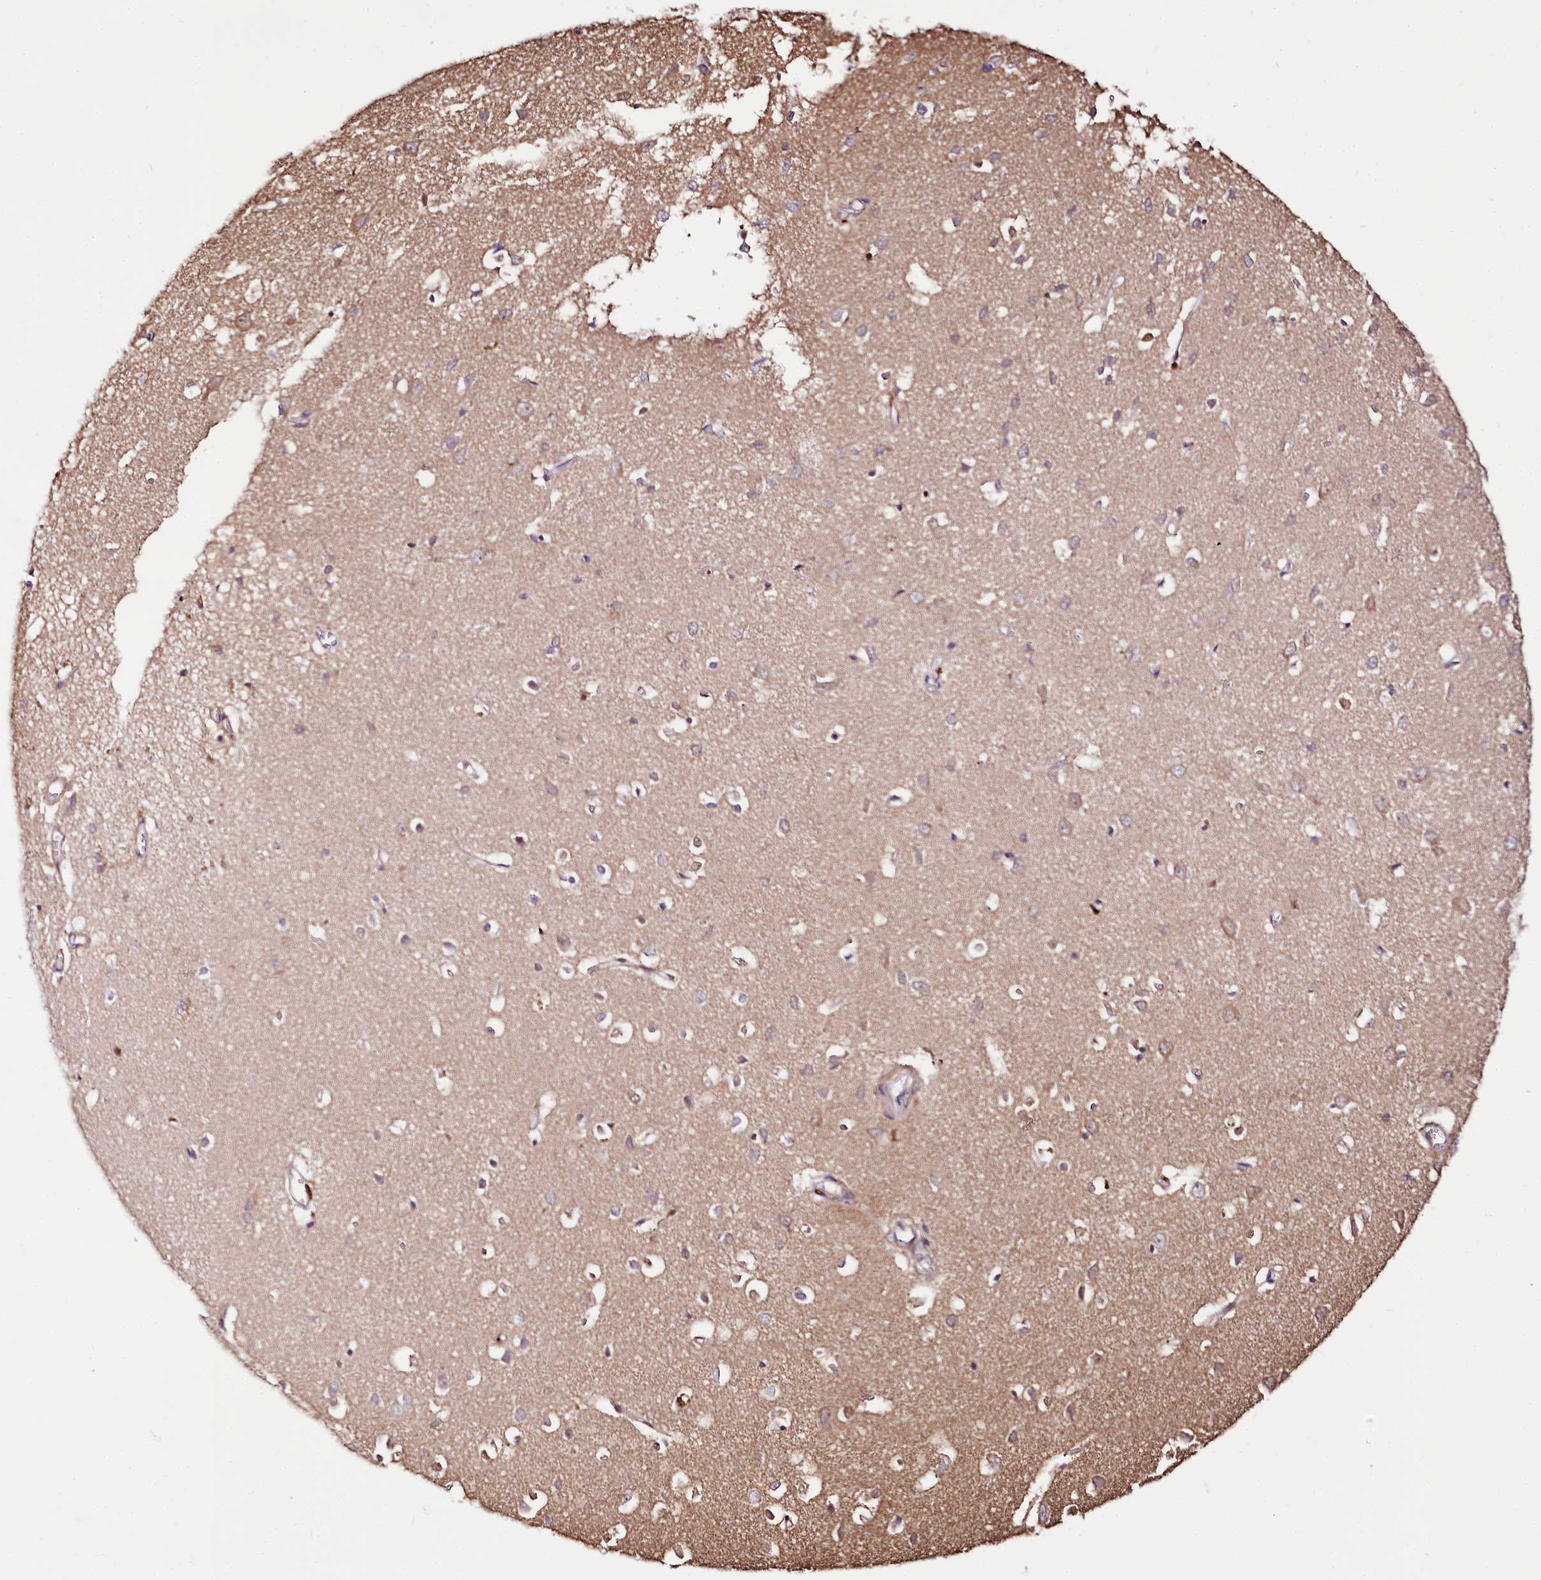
{"staining": {"intensity": "moderate", "quantity": "25%-75%", "location": "cytoplasmic/membranous"}, "tissue": "cerebral cortex", "cell_type": "Endothelial cells", "image_type": "normal", "snomed": [{"axis": "morphology", "description": "Normal tissue, NOS"}, {"axis": "topography", "description": "Cerebral cortex"}], "caption": "IHC of normal cerebral cortex reveals medium levels of moderate cytoplasmic/membranous staining in about 25%-75% of endothelial cells.", "gene": "GNL3L", "patient": {"sex": "female", "age": 64}}